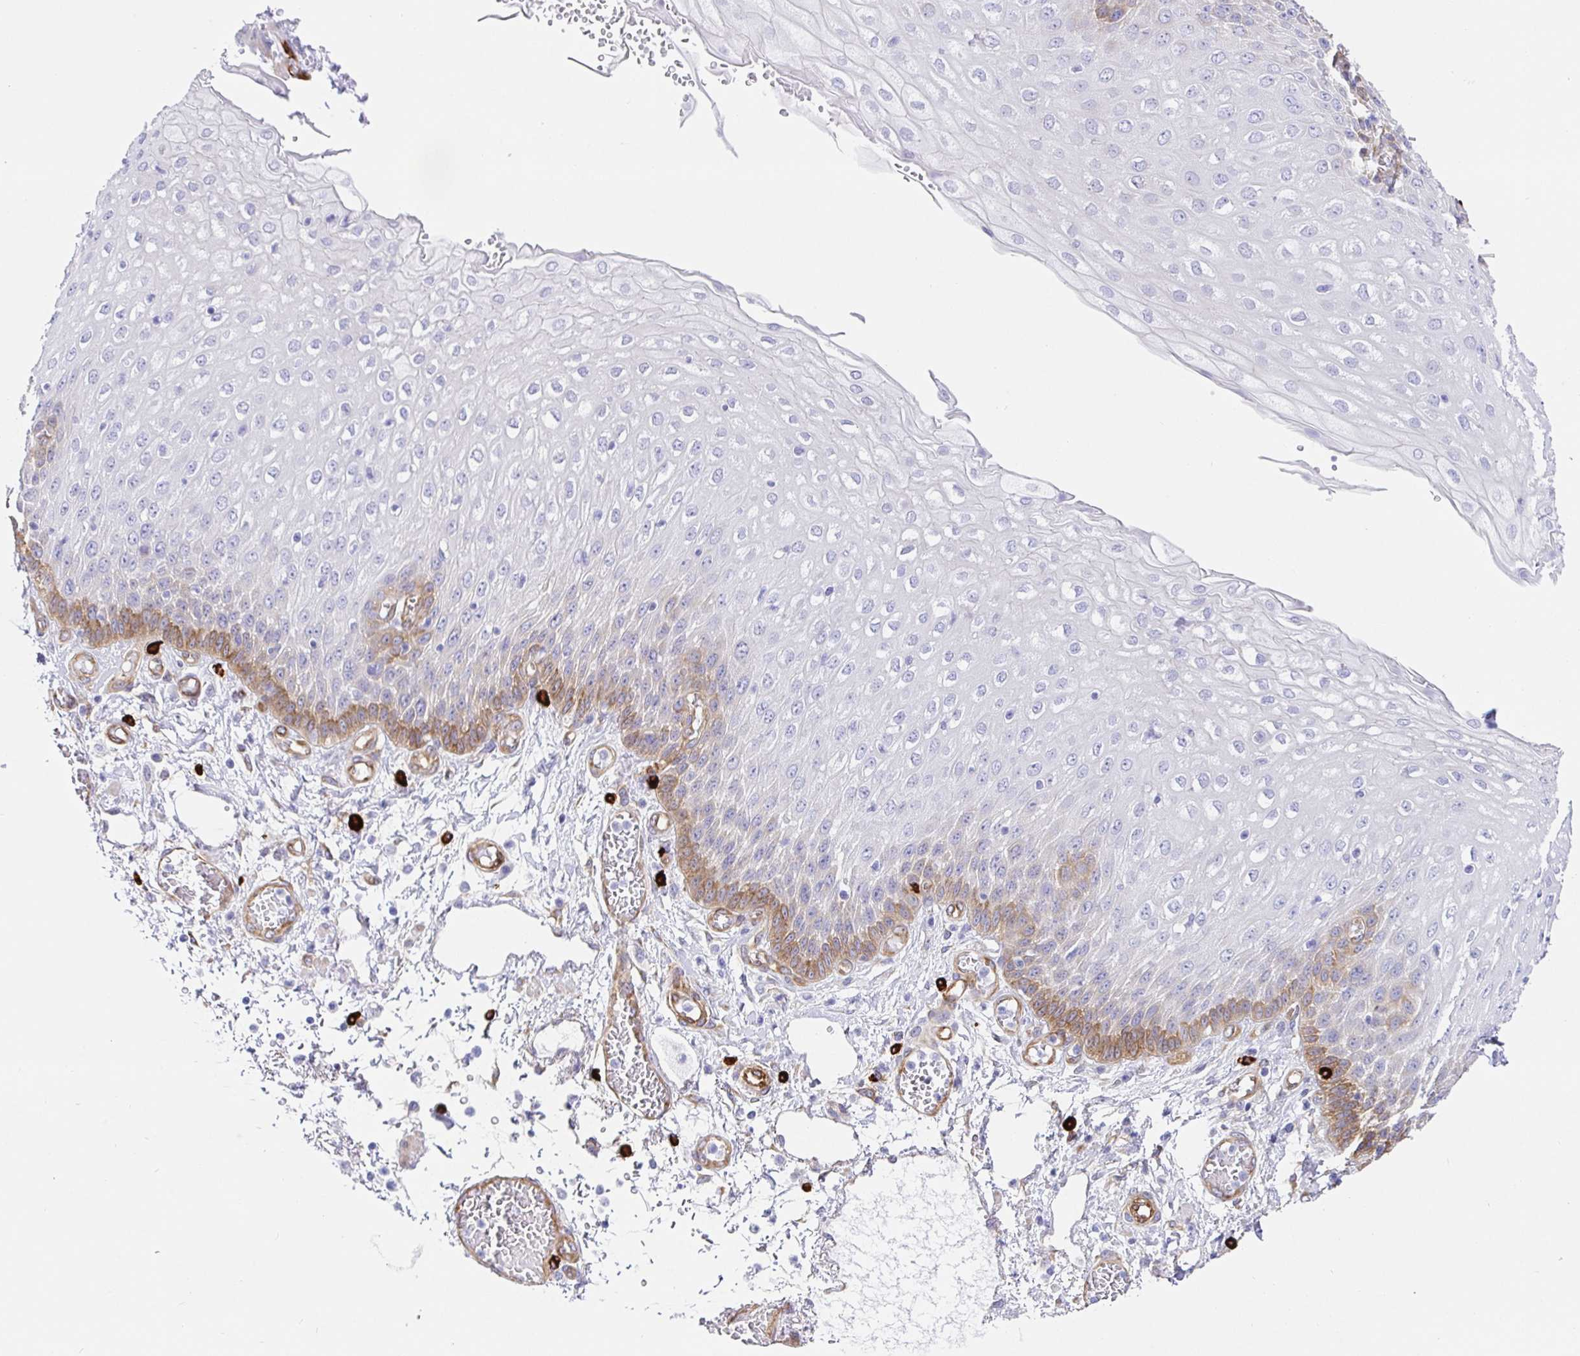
{"staining": {"intensity": "moderate", "quantity": "25%-75%", "location": "cytoplasmic/membranous"}, "tissue": "esophagus", "cell_type": "Squamous epithelial cells", "image_type": "normal", "snomed": [{"axis": "morphology", "description": "Normal tissue, NOS"}, {"axis": "morphology", "description": "Adenocarcinoma, NOS"}, {"axis": "topography", "description": "Esophagus"}], "caption": "Immunohistochemistry (IHC) staining of normal esophagus, which exhibits medium levels of moderate cytoplasmic/membranous positivity in about 25%-75% of squamous epithelial cells indicating moderate cytoplasmic/membranous protein expression. The staining was performed using DAB (brown) for protein detection and nuclei were counterstained in hematoxylin (blue).", "gene": "DOCK1", "patient": {"sex": "male", "age": 81}}